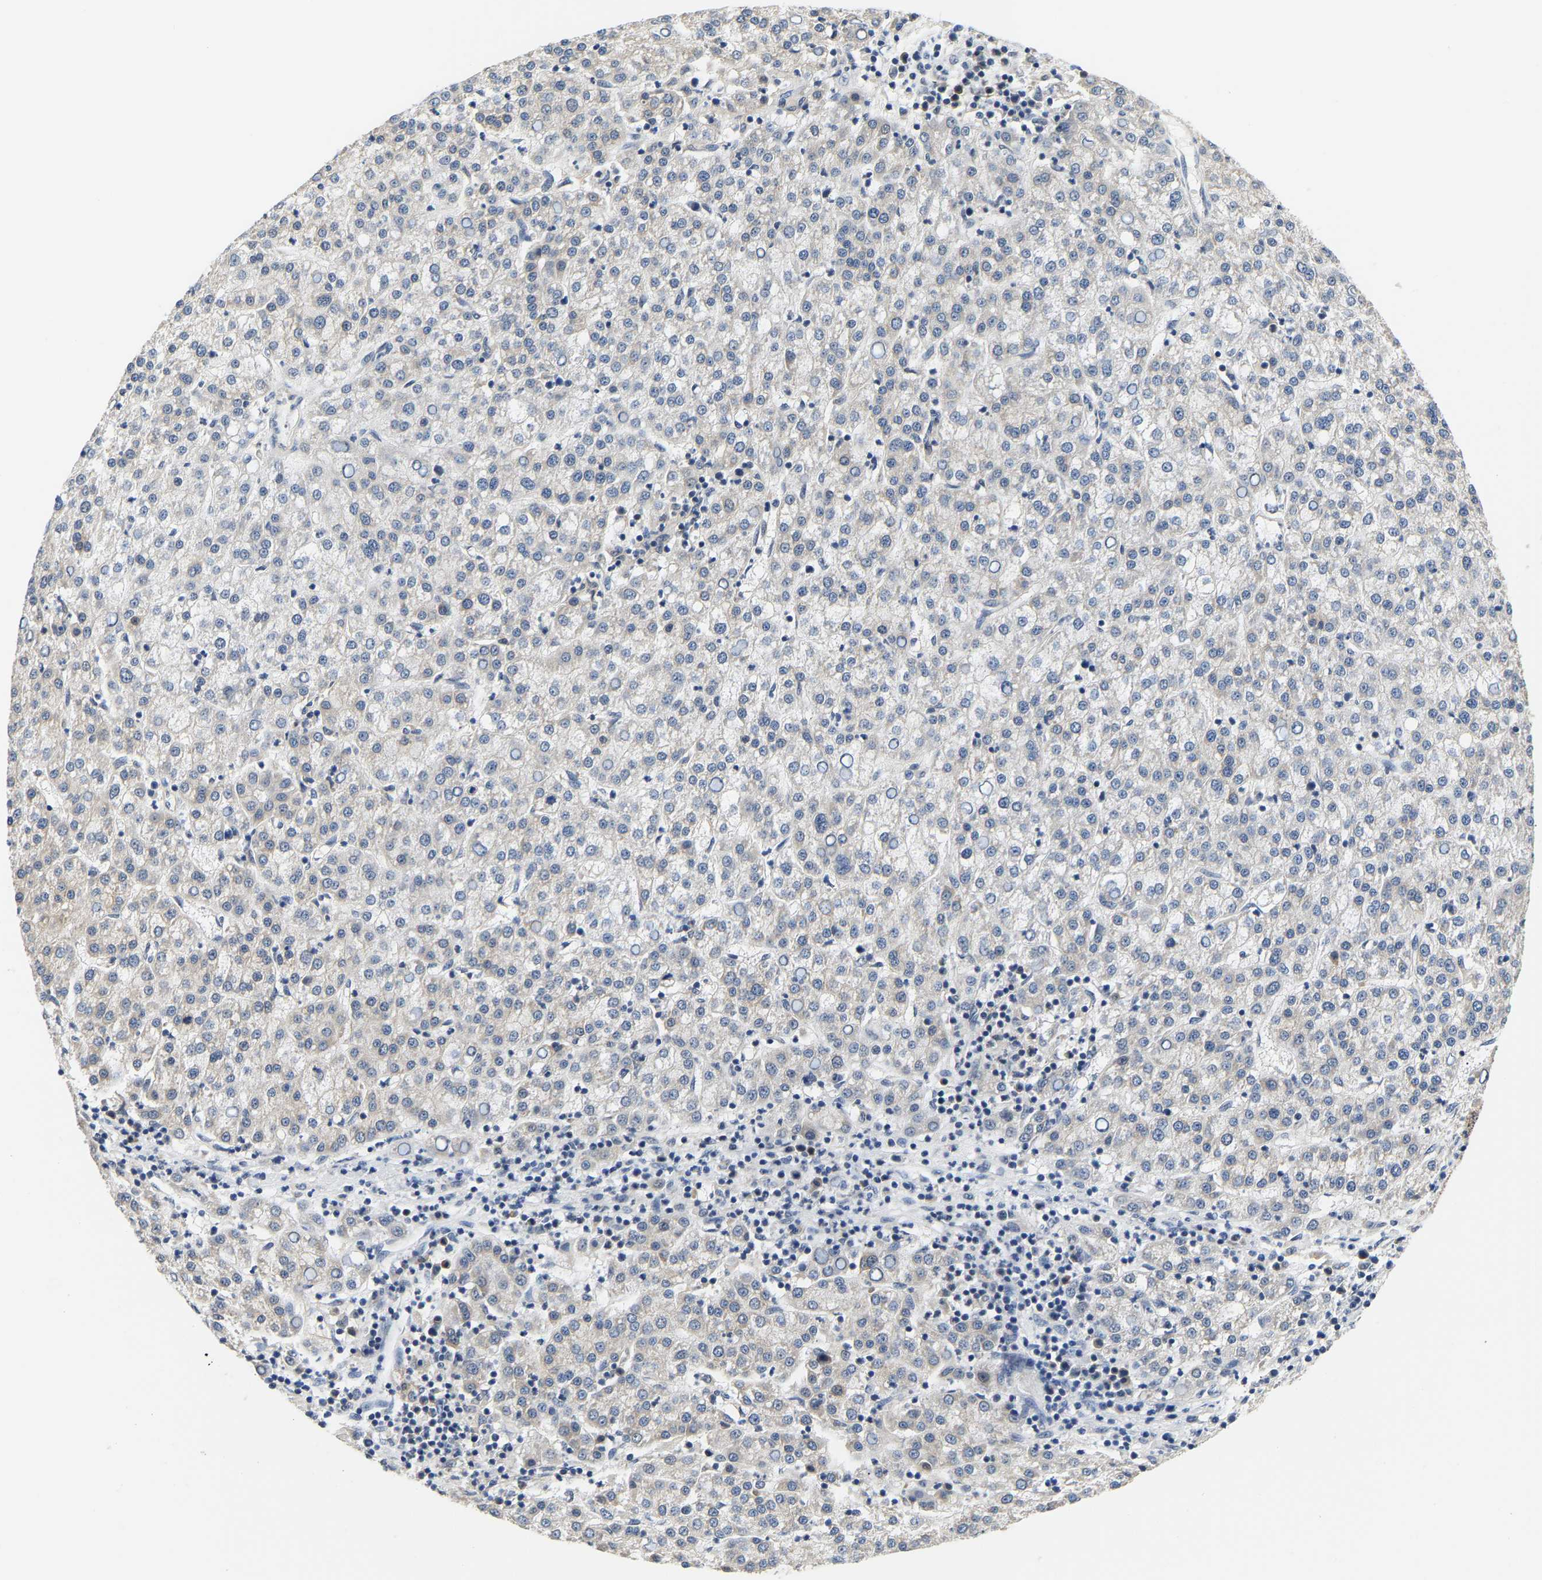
{"staining": {"intensity": "negative", "quantity": "none", "location": "none"}, "tissue": "liver cancer", "cell_type": "Tumor cells", "image_type": "cancer", "snomed": [{"axis": "morphology", "description": "Carcinoma, Hepatocellular, NOS"}, {"axis": "topography", "description": "Liver"}], "caption": "High power microscopy micrograph of an immunohistochemistry photomicrograph of liver cancer (hepatocellular carcinoma), revealing no significant expression in tumor cells. The staining was performed using DAB (3,3'-diaminobenzidine) to visualize the protein expression in brown, while the nuclei were stained in blue with hematoxylin (Magnification: 20x).", "gene": "ARHGEF12", "patient": {"sex": "female", "age": 58}}